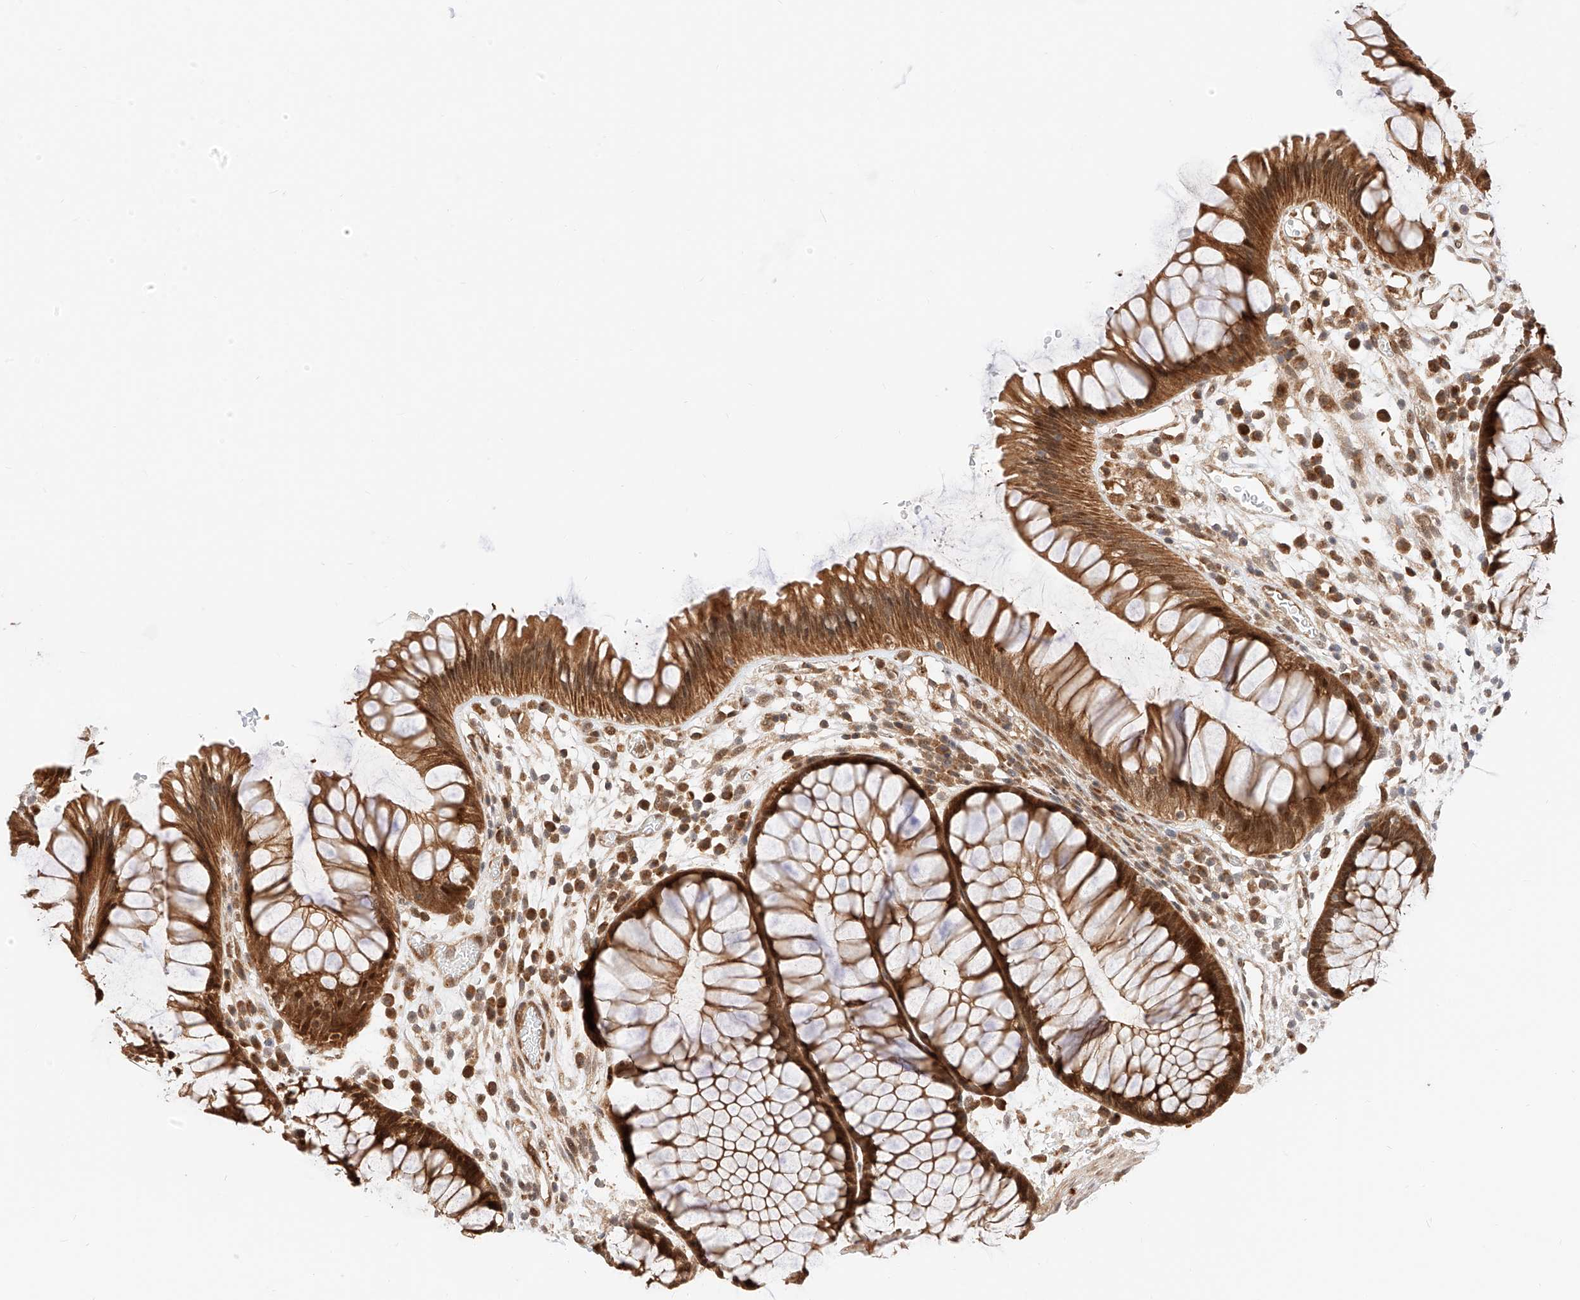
{"staining": {"intensity": "strong", "quantity": ">75%", "location": "cytoplasmic/membranous,nuclear"}, "tissue": "rectum", "cell_type": "Glandular cells", "image_type": "normal", "snomed": [{"axis": "morphology", "description": "Normal tissue, NOS"}, {"axis": "topography", "description": "Rectum"}], "caption": "A histopathology image of rectum stained for a protein reveals strong cytoplasmic/membranous,nuclear brown staining in glandular cells. (IHC, brightfield microscopy, high magnification).", "gene": "EIF4H", "patient": {"sex": "male", "age": 51}}